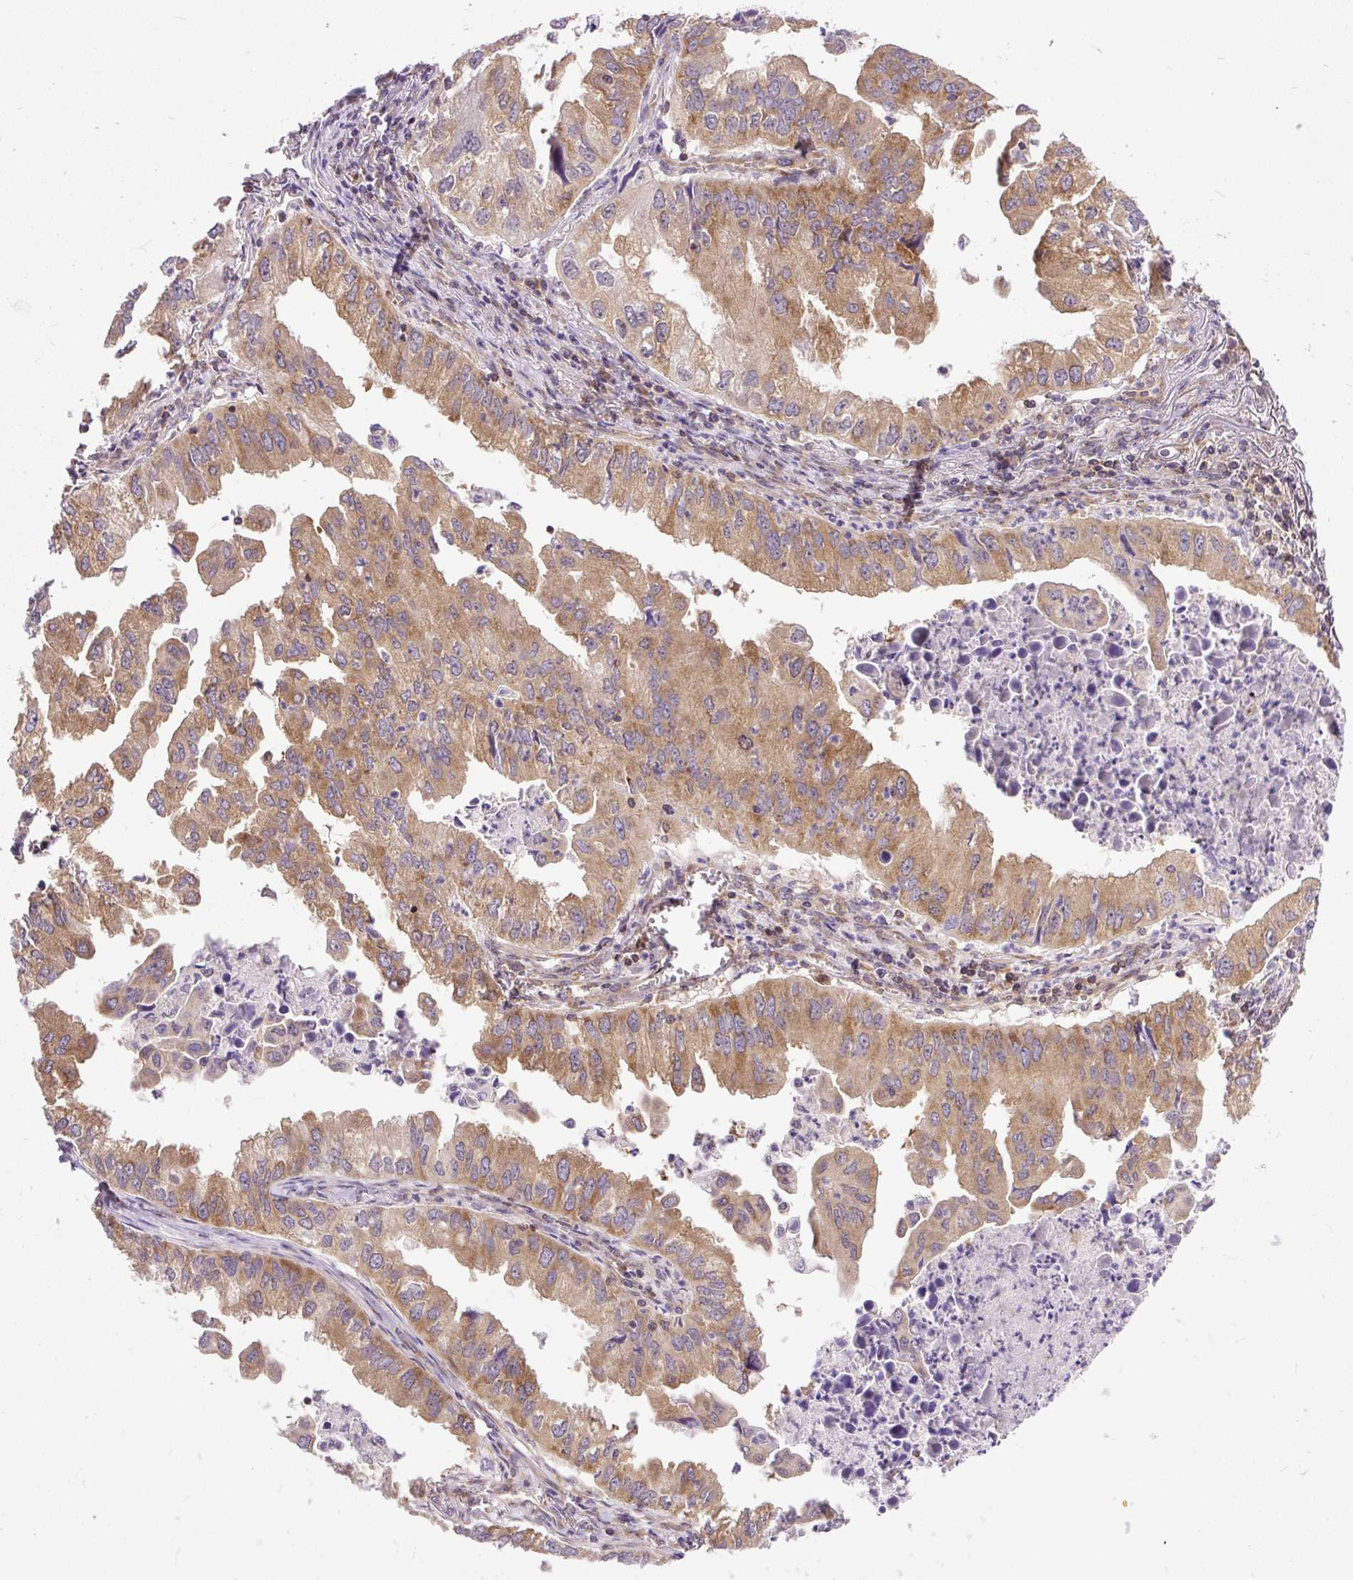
{"staining": {"intensity": "moderate", "quantity": ">75%", "location": "cytoplasmic/membranous"}, "tissue": "lung cancer", "cell_type": "Tumor cells", "image_type": "cancer", "snomed": [{"axis": "morphology", "description": "Adenocarcinoma, NOS"}, {"axis": "topography", "description": "Lung"}], "caption": "An immunohistochemistry (IHC) histopathology image of neoplastic tissue is shown. Protein staining in brown highlights moderate cytoplasmic/membranous positivity in lung cancer within tumor cells.", "gene": "TRIM17", "patient": {"sex": "male", "age": 48}}